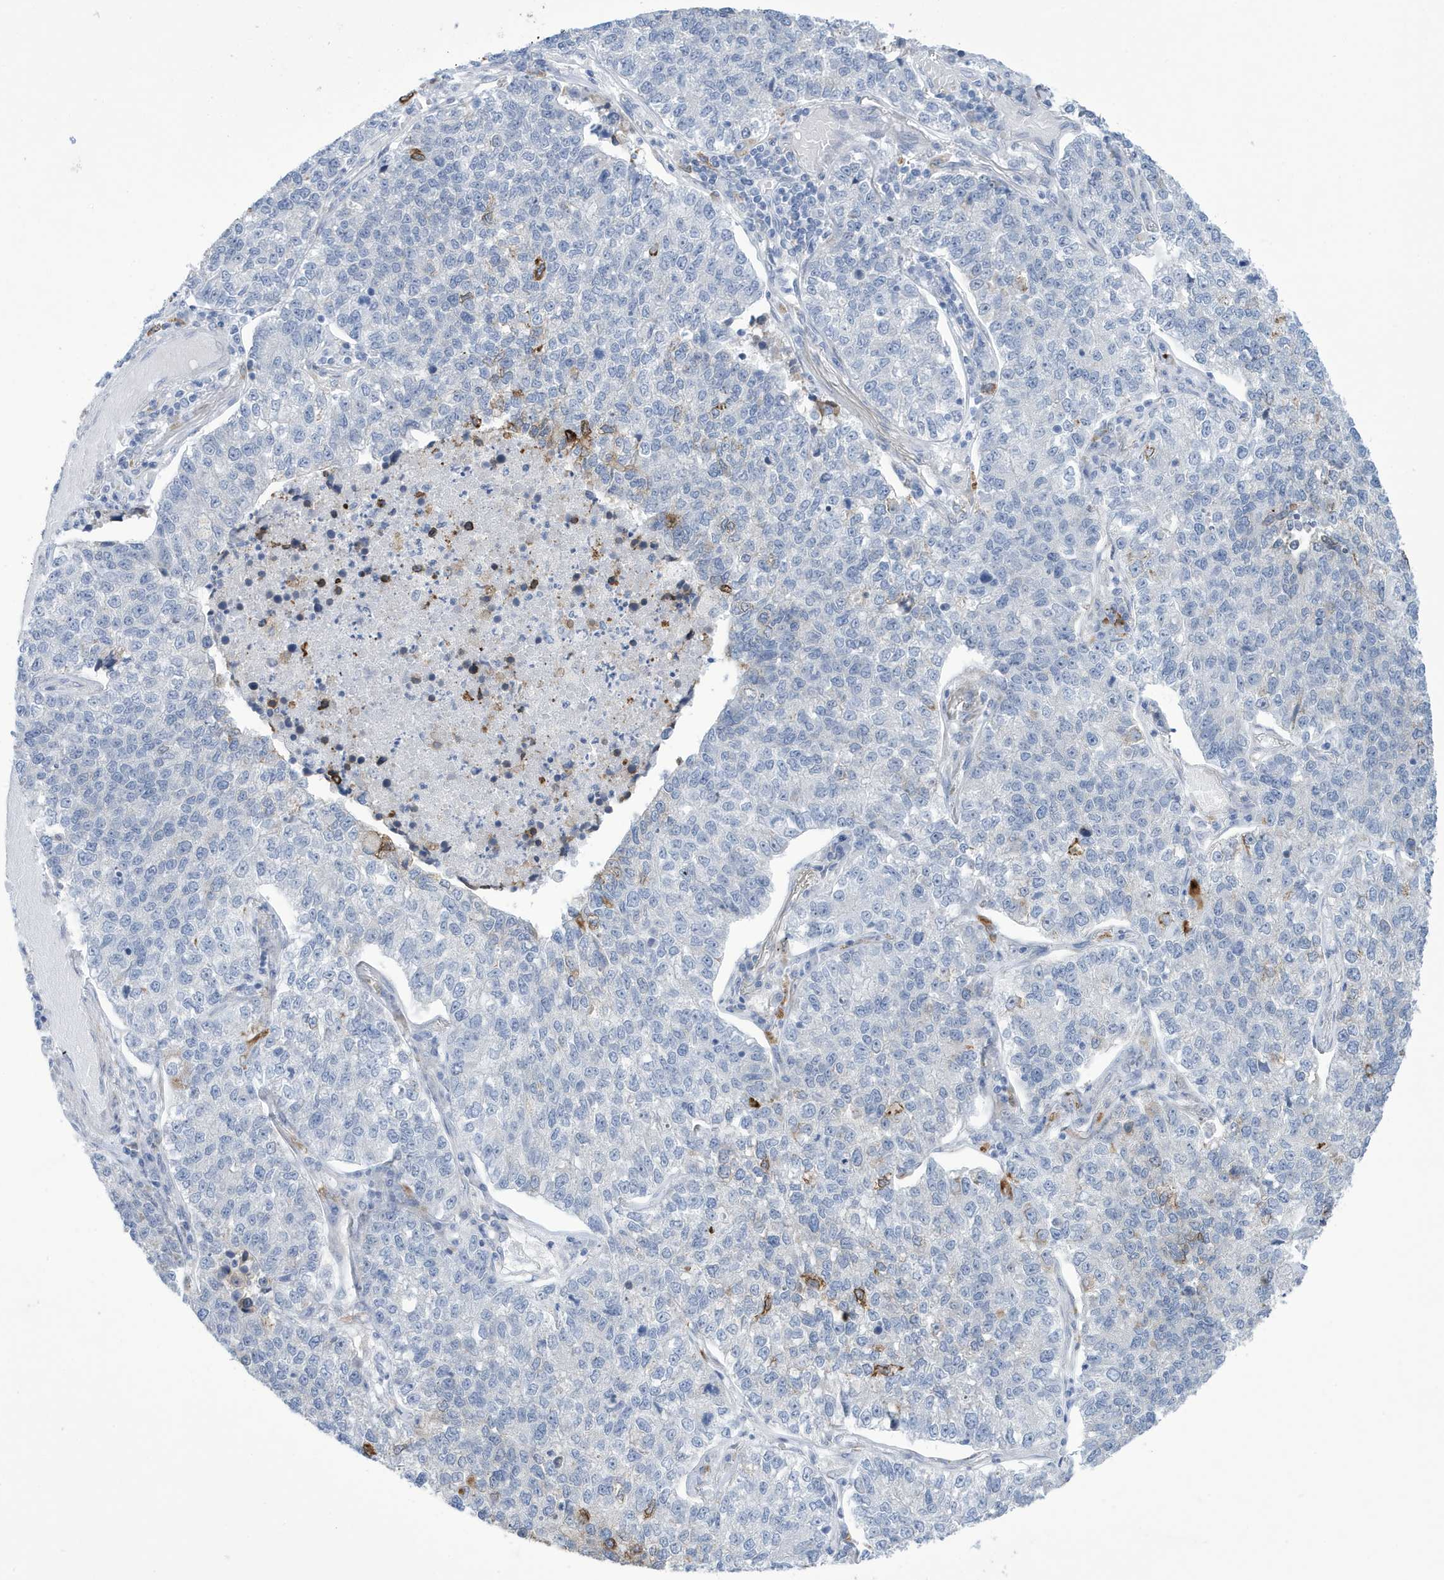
{"staining": {"intensity": "moderate", "quantity": "<25%", "location": "cytoplasmic/membranous"}, "tissue": "lung cancer", "cell_type": "Tumor cells", "image_type": "cancer", "snomed": [{"axis": "morphology", "description": "Adenocarcinoma, NOS"}, {"axis": "topography", "description": "Lung"}], "caption": "Adenocarcinoma (lung) stained for a protein (brown) reveals moderate cytoplasmic/membranous positive expression in about <25% of tumor cells.", "gene": "SEMA3F", "patient": {"sex": "male", "age": 49}}